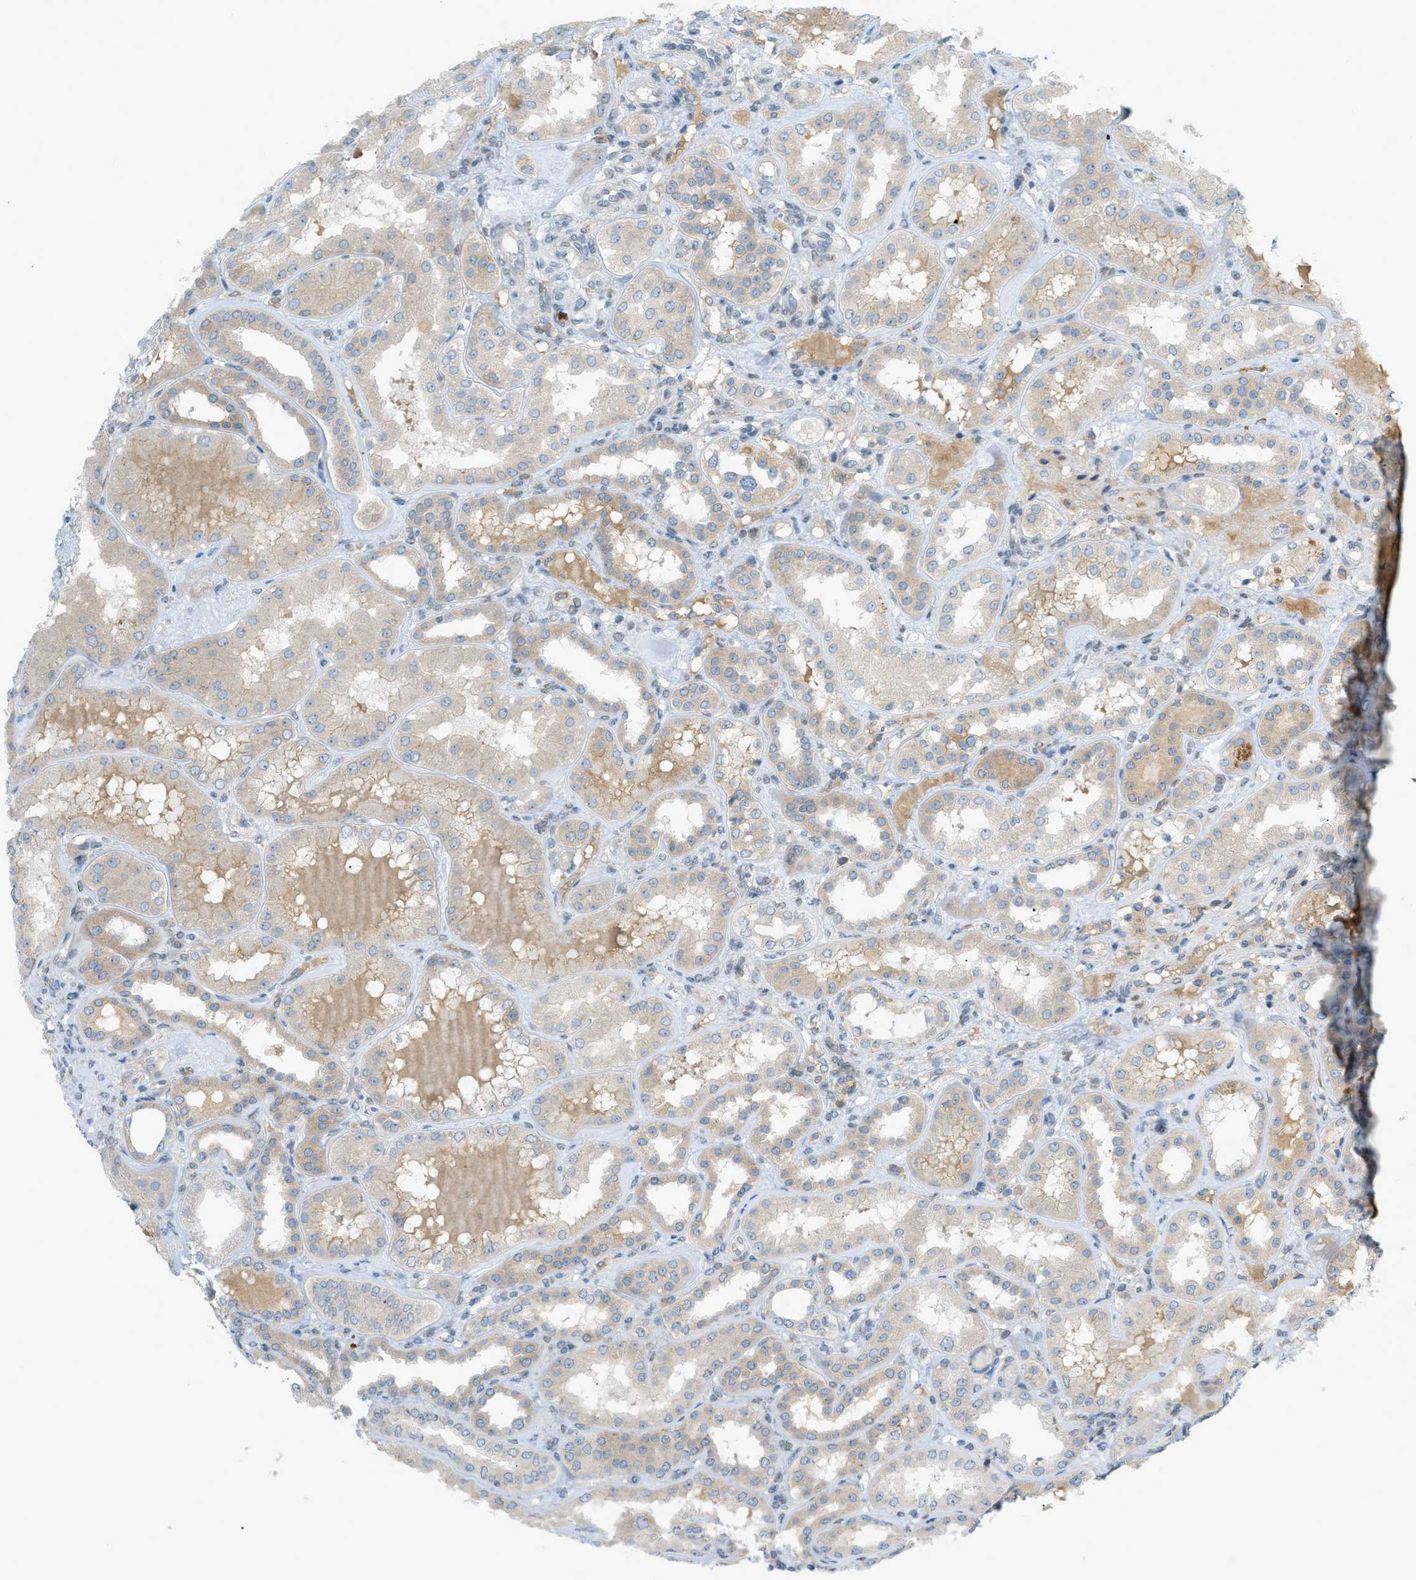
{"staining": {"intensity": "weak", "quantity": "<25%", "location": "cytoplasmic/membranous"}, "tissue": "kidney", "cell_type": "Cells in glomeruli", "image_type": "normal", "snomed": [{"axis": "morphology", "description": "Normal tissue, NOS"}, {"axis": "topography", "description": "Kidney"}], "caption": "An IHC photomicrograph of normal kidney is shown. There is no staining in cells in glomeruli of kidney.", "gene": "DYRK1A", "patient": {"sex": "female", "age": 56}}